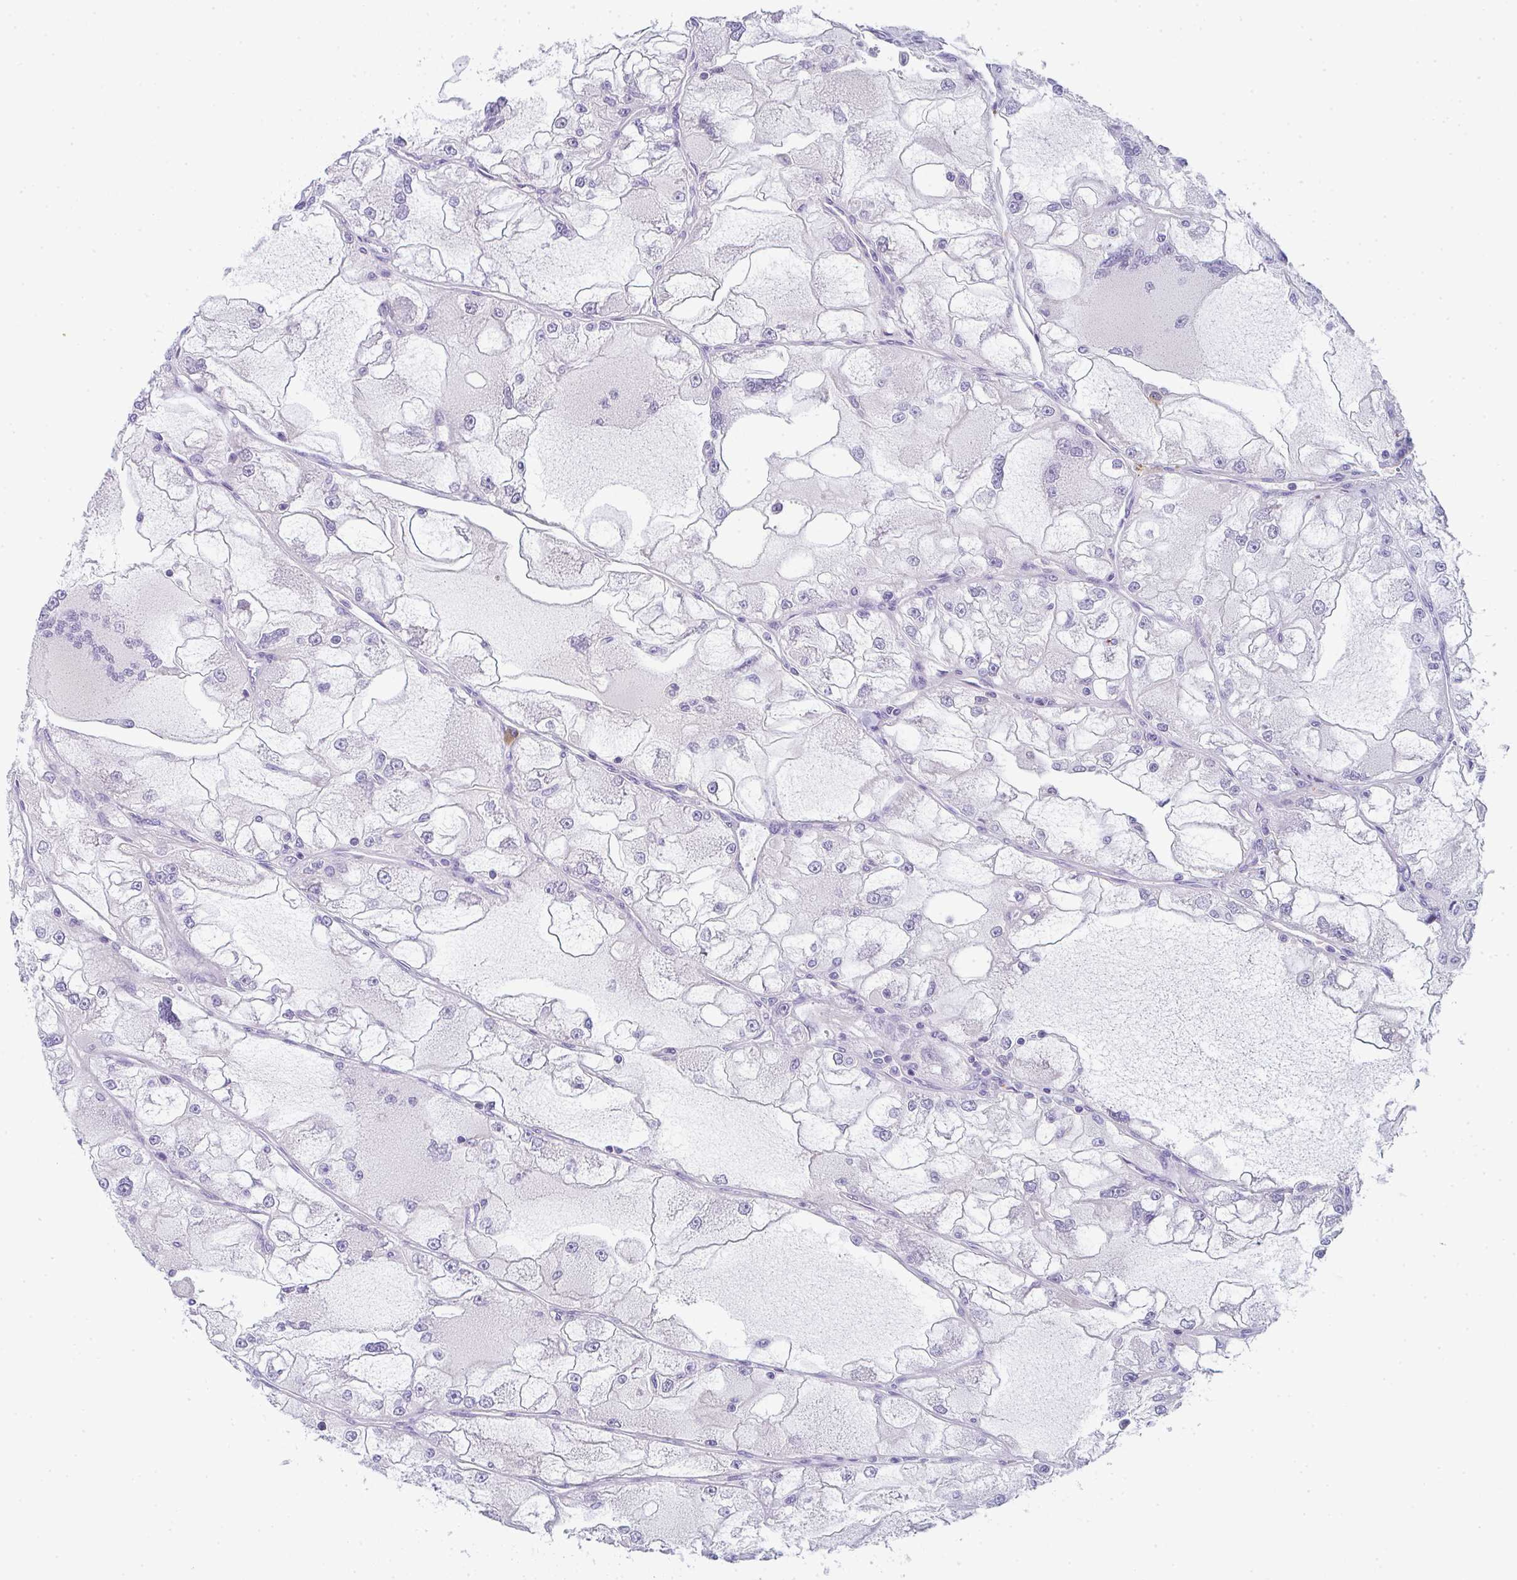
{"staining": {"intensity": "negative", "quantity": "none", "location": "none"}, "tissue": "renal cancer", "cell_type": "Tumor cells", "image_type": "cancer", "snomed": [{"axis": "morphology", "description": "Adenocarcinoma, NOS"}, {"axis": "topography", "description": "Kidney"}], "caption": "IHC of human adenocarcinoma (renal) demonstrates no positivity in tumor cells.", "gene": "CACNA1S", "patient": {"sex": "female", "age": 72}}